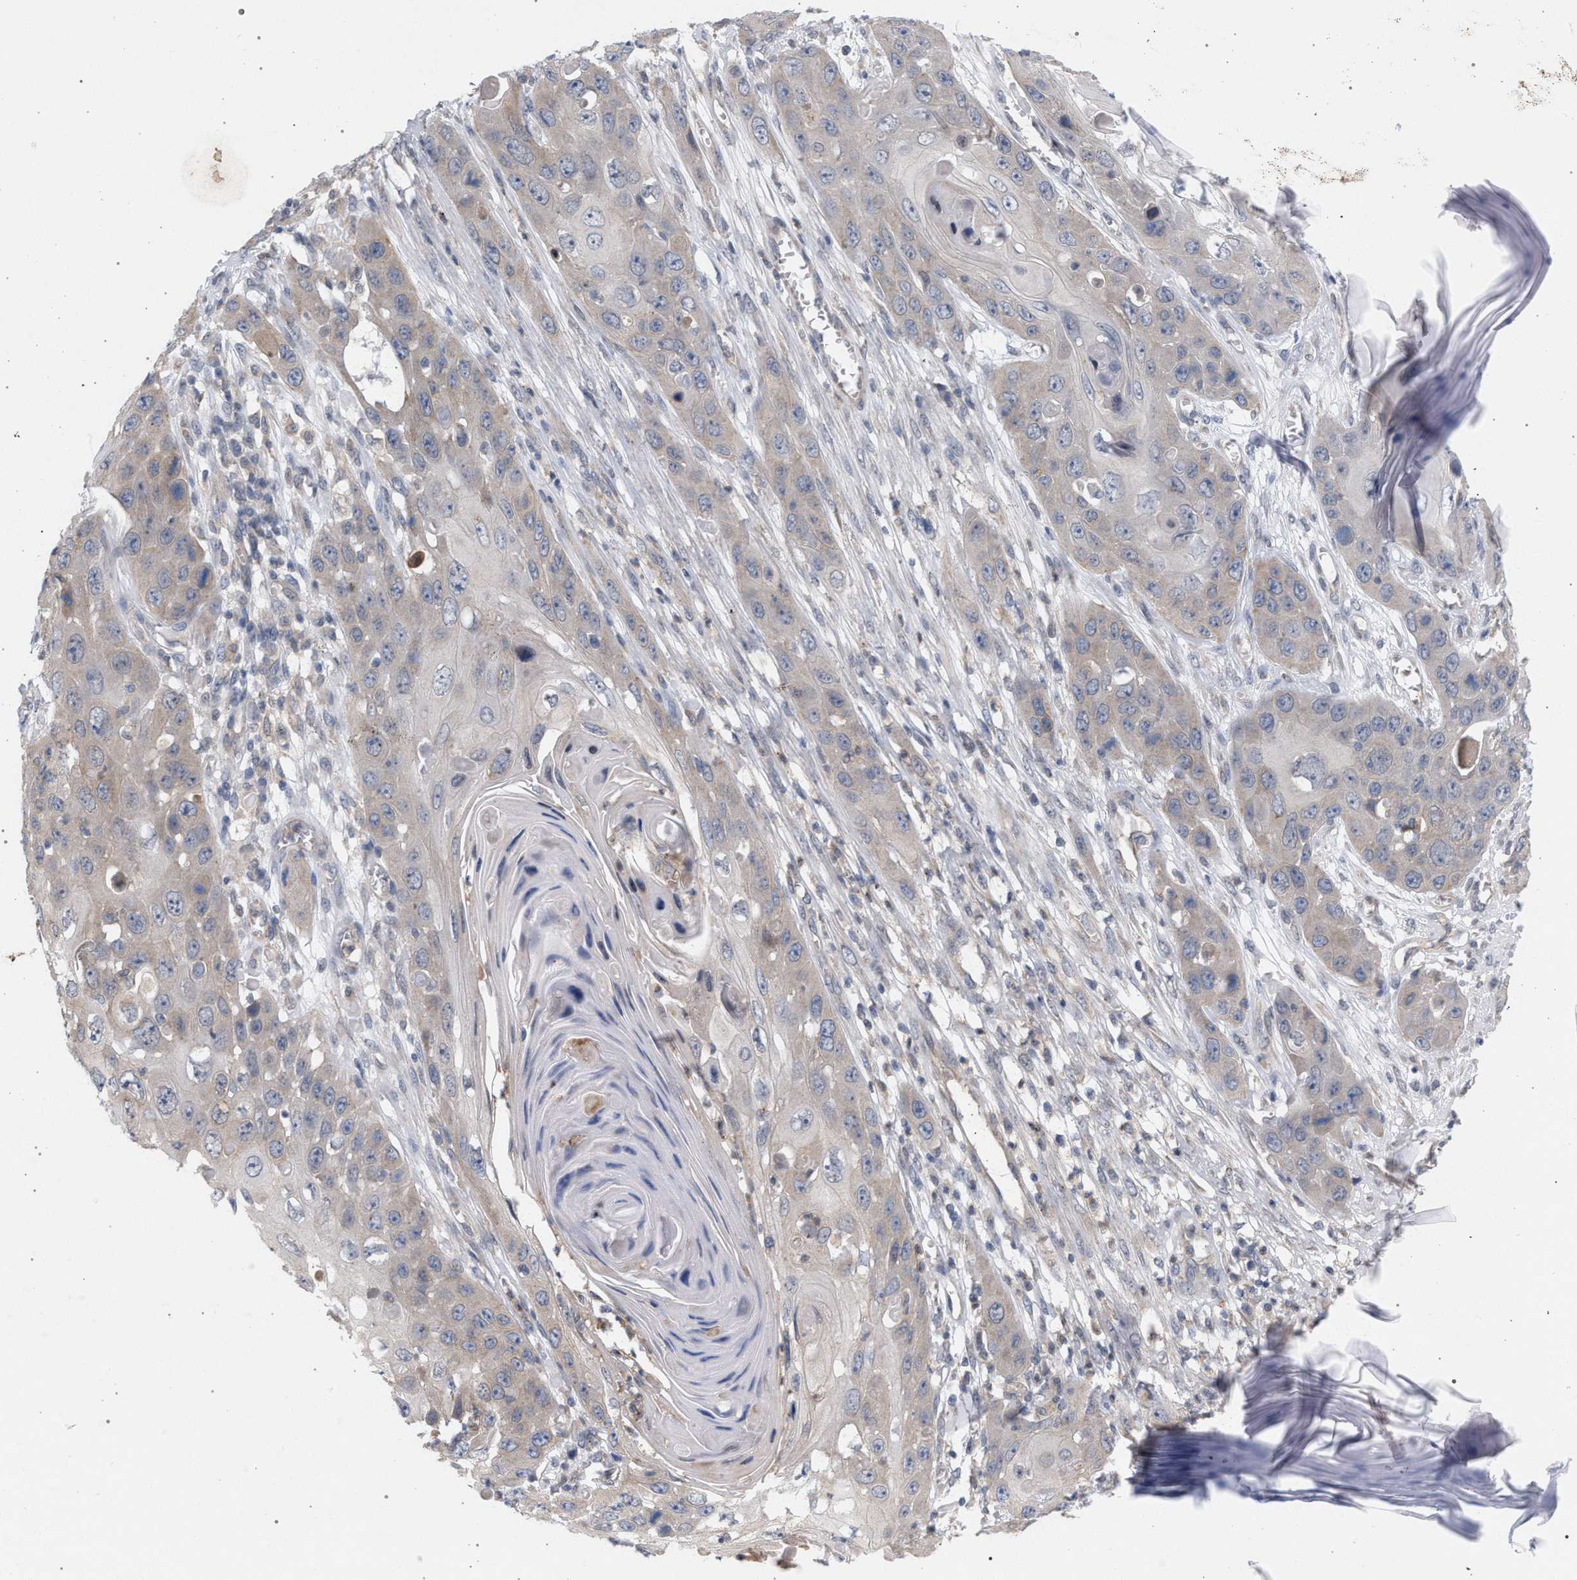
{"staining": {"intensity": "weak", "quantity": "<25%", "location": "cytoplasmic/membranous"}, "tissue": "skin cancer", "cell_type": "Tumor cells", "image_type": "cancer", "snomed": [{"axis": "morphology", "description": "Squamous cell carcinoma, NOS"}, {"axis": "topography", "description": "Skin"}], "caption": "An IHC histopathology image of squamous cell carcinoma (skin) is shown. There is no staining in tumor cells of squamous cell carcinoma (skin).", "gene": "ARPC5L", "patient": {"sex": "male", "age": 55}}